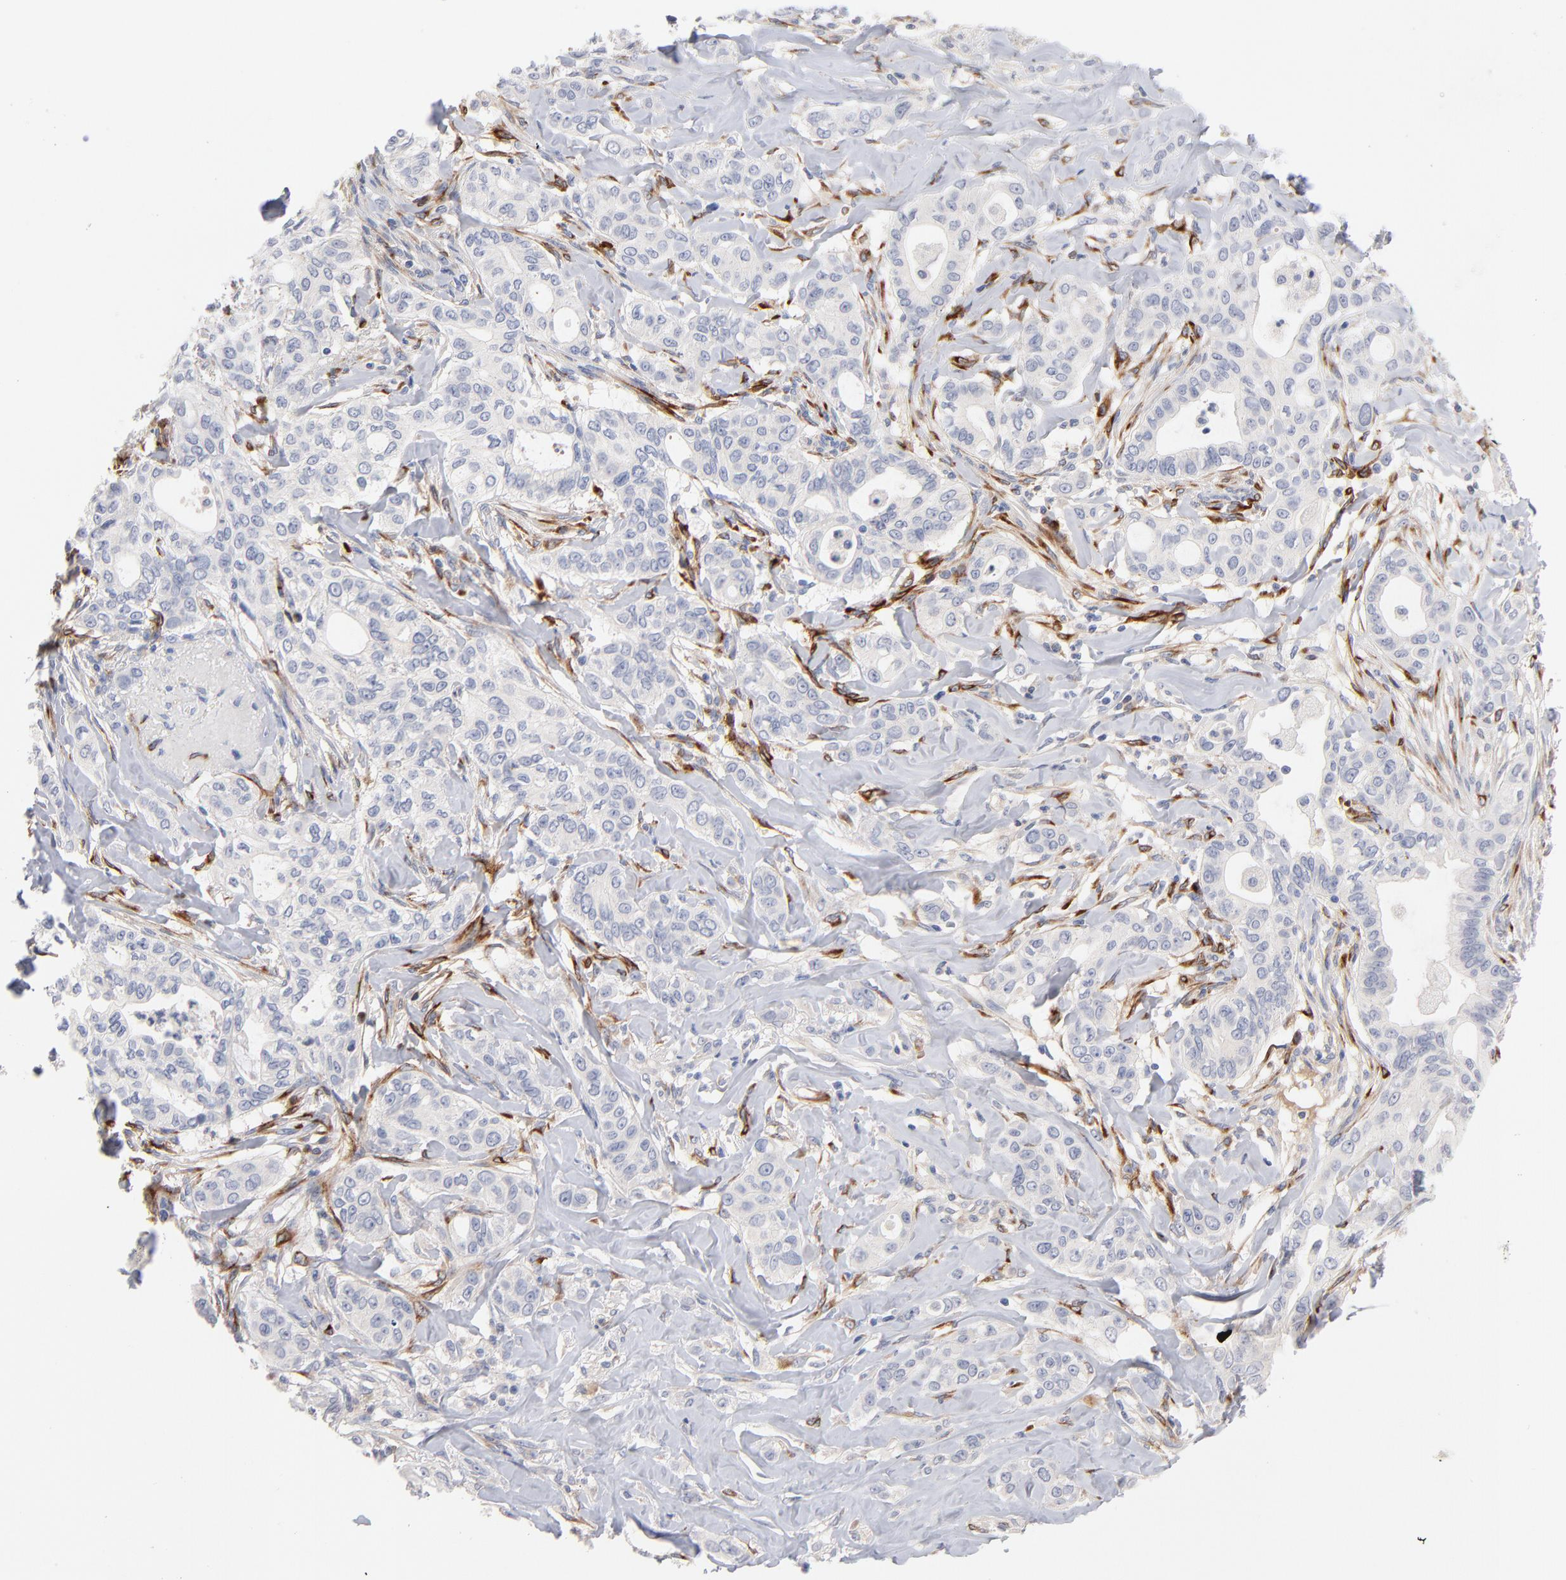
{"staining": {"intensity": "negative", "quantity": "none", "location": "none"}, "tissue": "liver cancer", "cell_type": "Tumor cells", "image_type": "cancer", "snomed": [{"axis": "morphology", "description": "Cholangiocarcinoma"}, {"axis": "topography", "description": "Liver"}], "caption": "There is no significant positivity in tumor cells of liver cholangiocarcinoma.", "gene": "F12", "patient": {"sex": "female", "age": 67}}